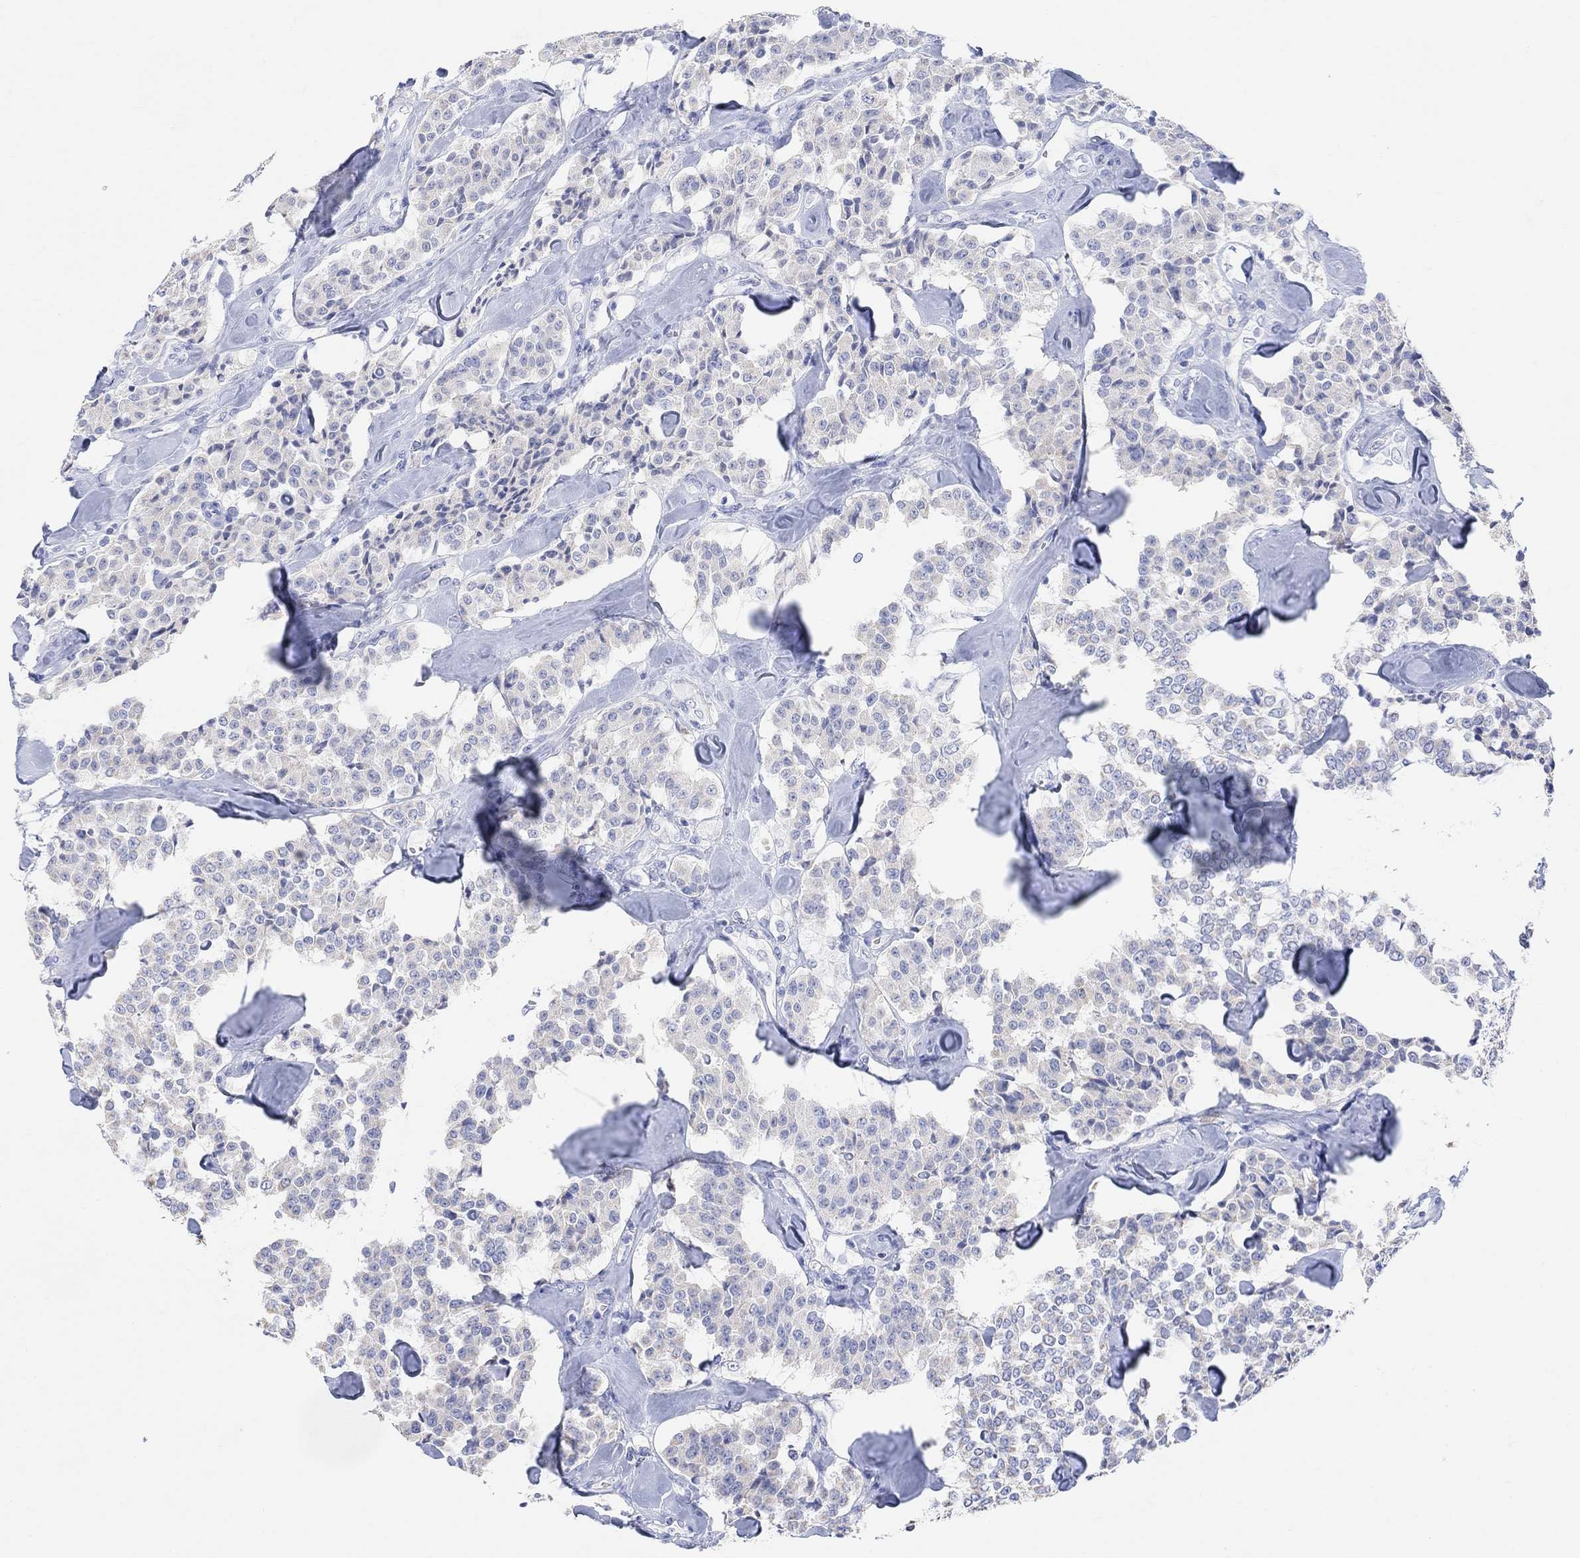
{"staining": {"intensity": "negative", "quantity": "none", "location": "none"}, "tissue": "carcinoid", "cell_type": "Tumor cells", "image_type": "cancer", "snomed": [{"axis": "morphology", "description": "Carcinoid, malignant, NOS"}, {"axis": "topography", "description": "Pancreas"}], "caption": "DAB (3,3'-diaminobenzidine) immunohistochemical staining of carcinoid reveals no significant staining in tumor cells.", "gene": "TYR", "patient": {"sex": "male", "age": 41}}